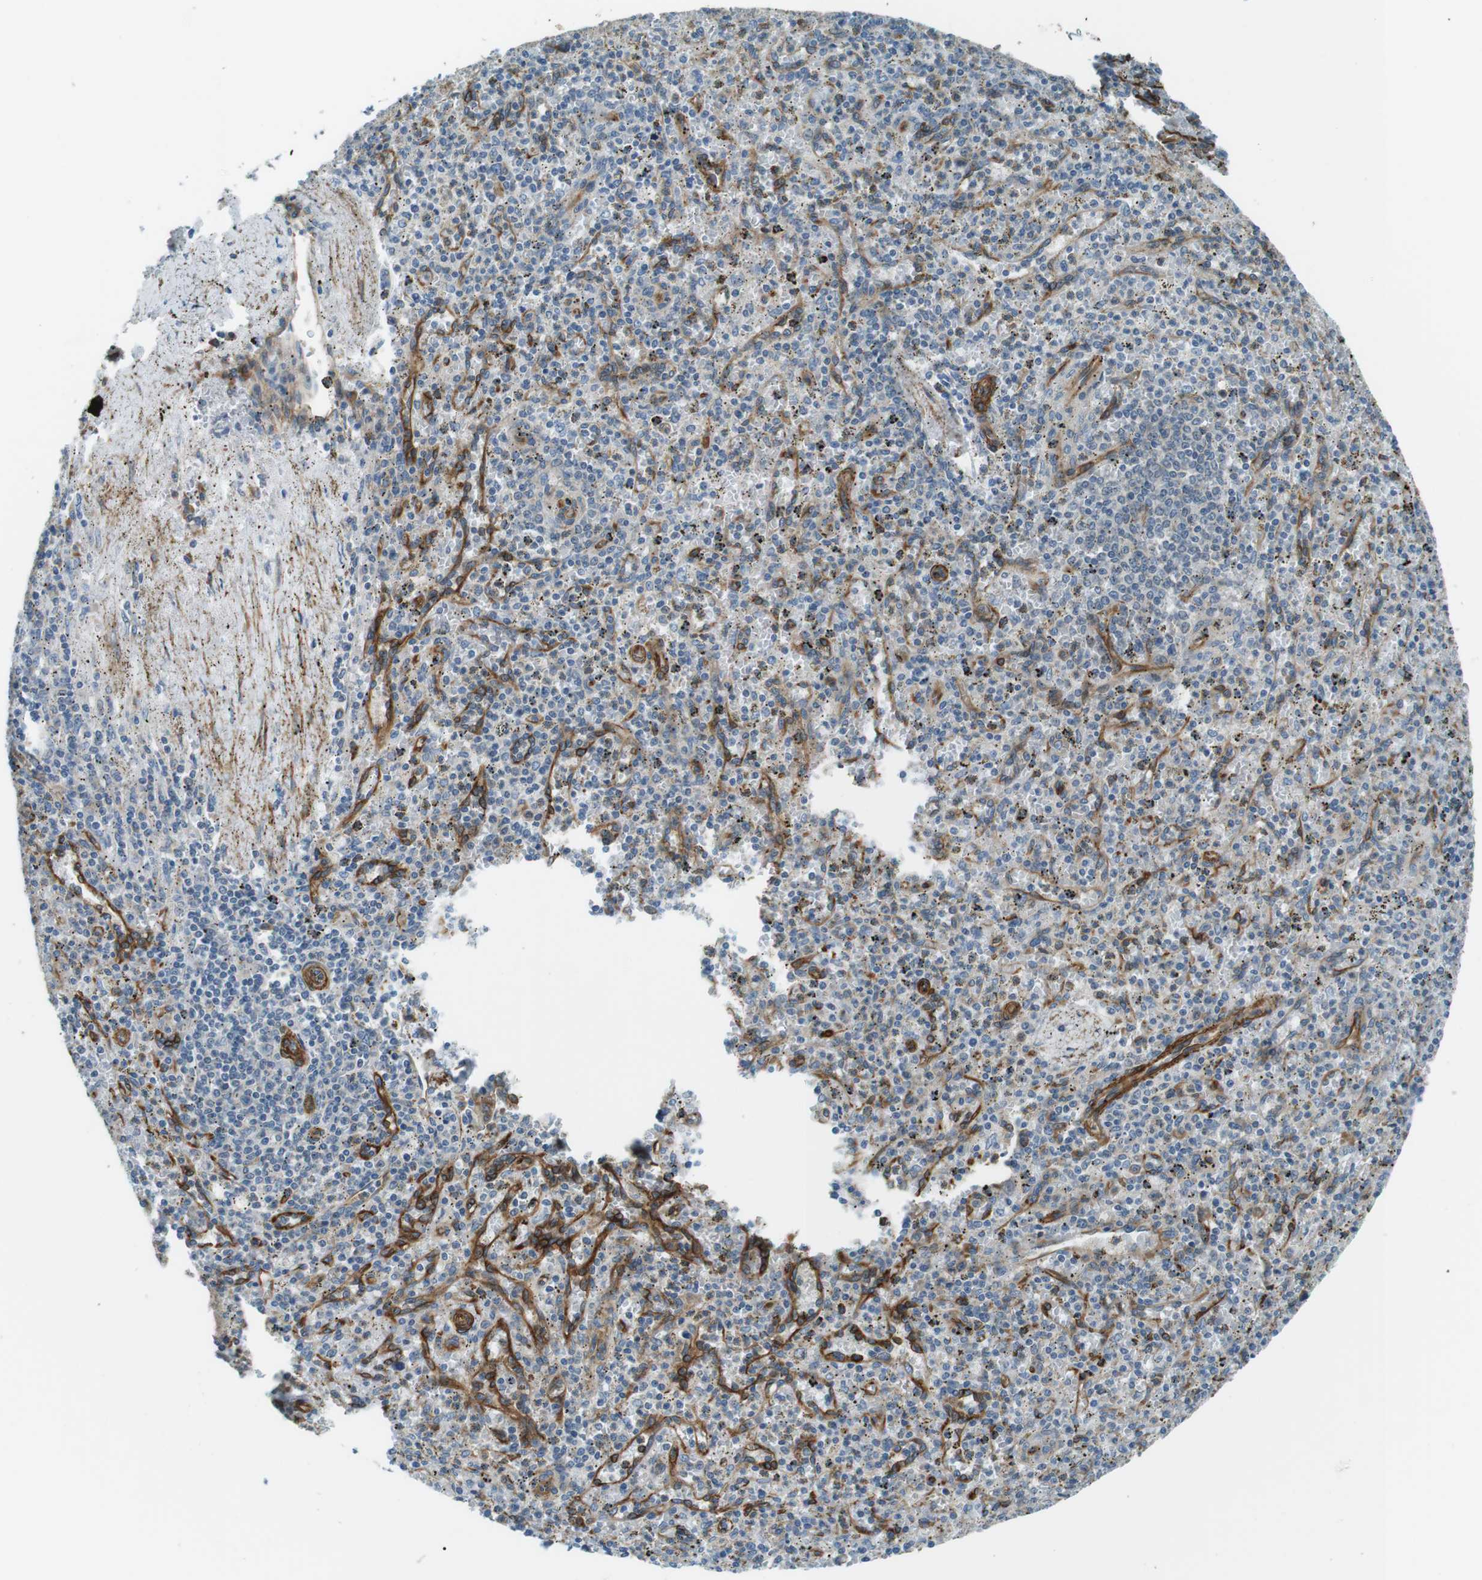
{"staining": {"intensity": "negative", "quantity": "none", "location": "none"}, "tissue": "spleen", "cell_type": "Cells in red pulp", "image_type": "normal", "snomed": [{"axis": "morphology", "description": "Normal tissue, NOS"}, {"axis": "topography", "description": "Spleen"}], "caption": "Immunohistochemistry histopathology image of benign spleen: human spleen stained with DAB (3,3'-diaminobenzidine) reveals no significant protein staining in cells in red pulp.", "gene": "ODR4", "patient": {"sex": "male", "age": 72}}